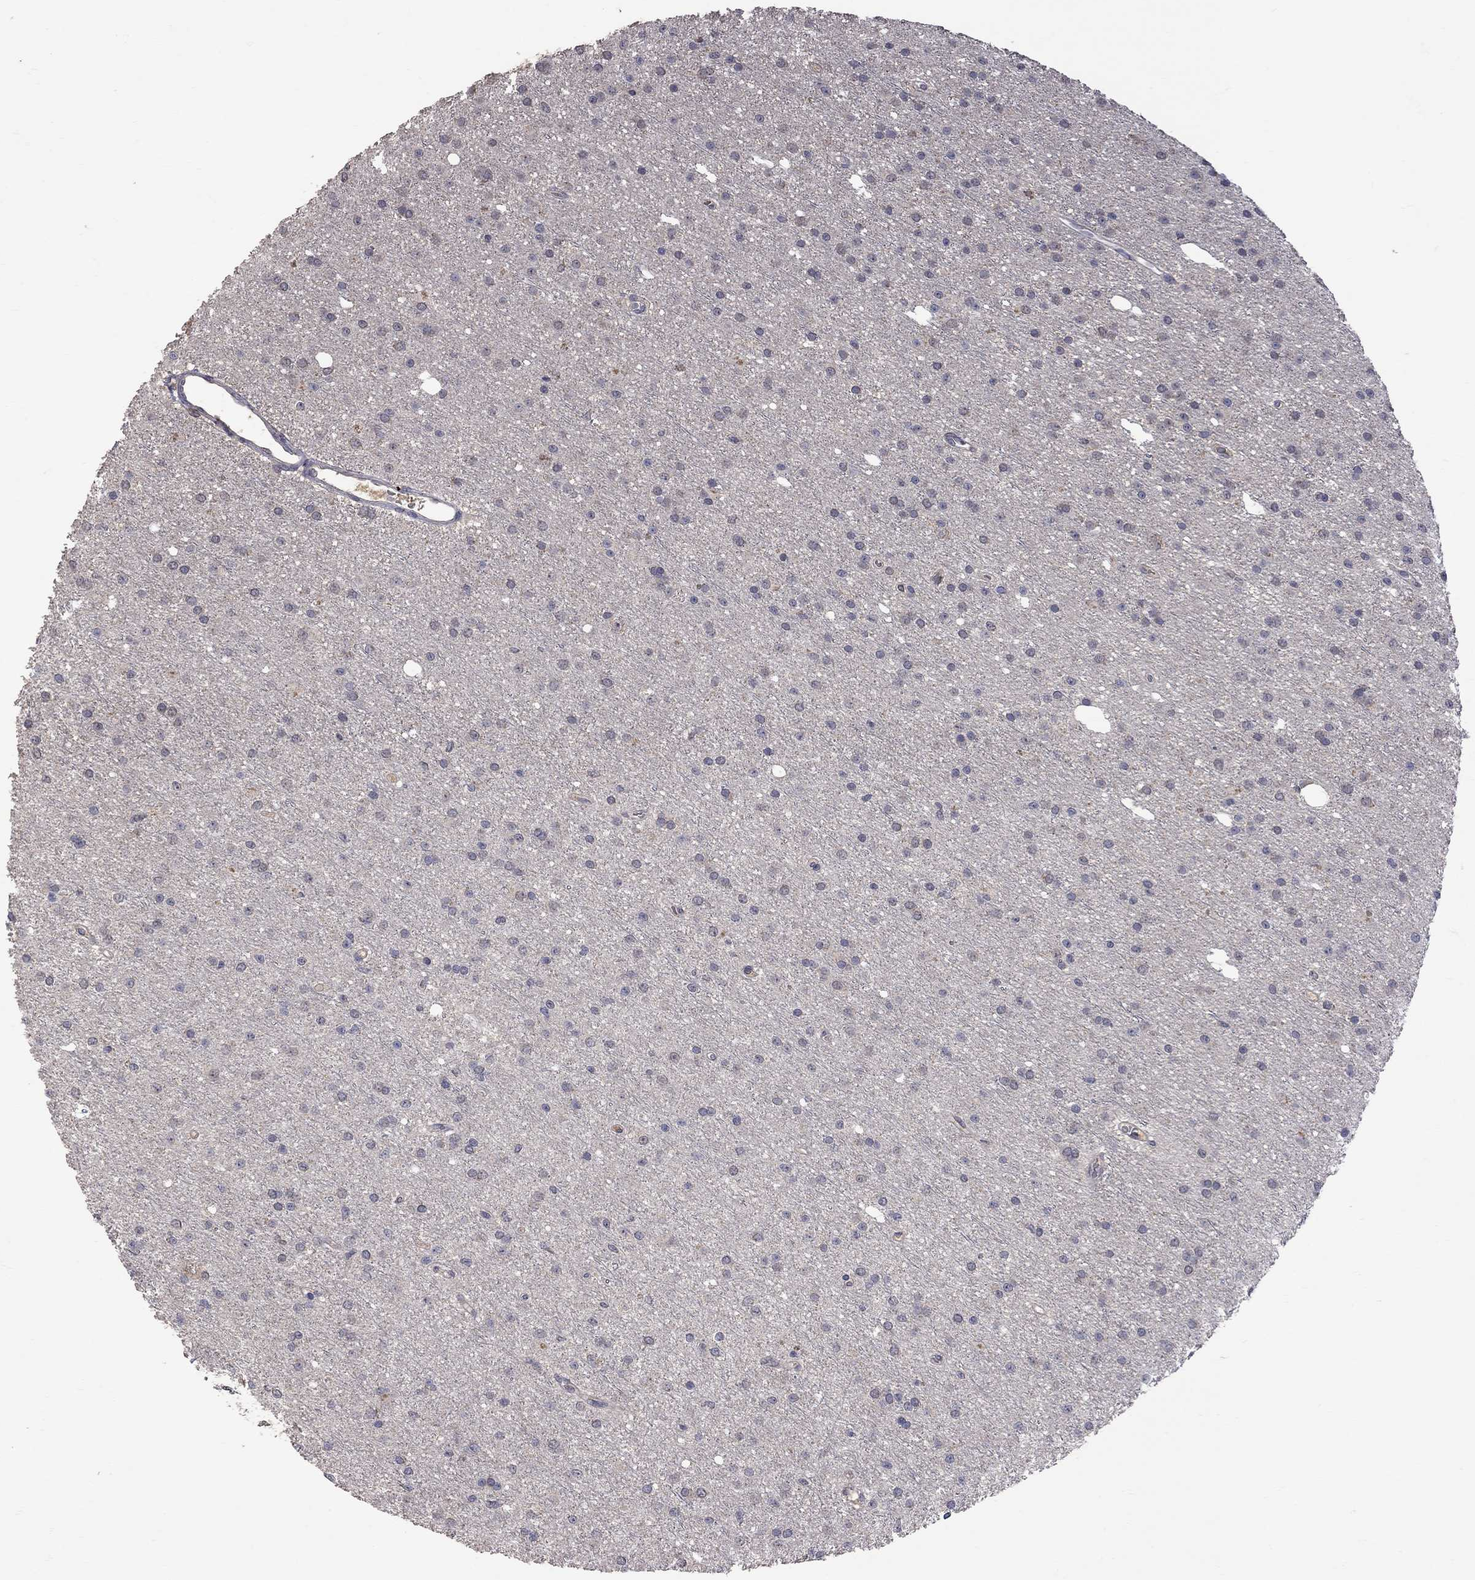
{"staining": {"intensity": "negative", "quantity": "none", "location": "none"}, "tissue": "glioma", "cell_type": "Tumor cells", "image_type": "cancer", "snomed": [{"axis": "morphology", "description": "Glioma, malignant, Low grade"}, {"axis": "topography", "description": "Brain"}], "caption": "Tumor cells show no significant staining in malignant low-grade glioma. (DAB (3,3'-diaminobenzidine) IHC with hematoxylin counter stain).", "gene": "HTR6", "patient": {"sex": "male", "age": 27}}